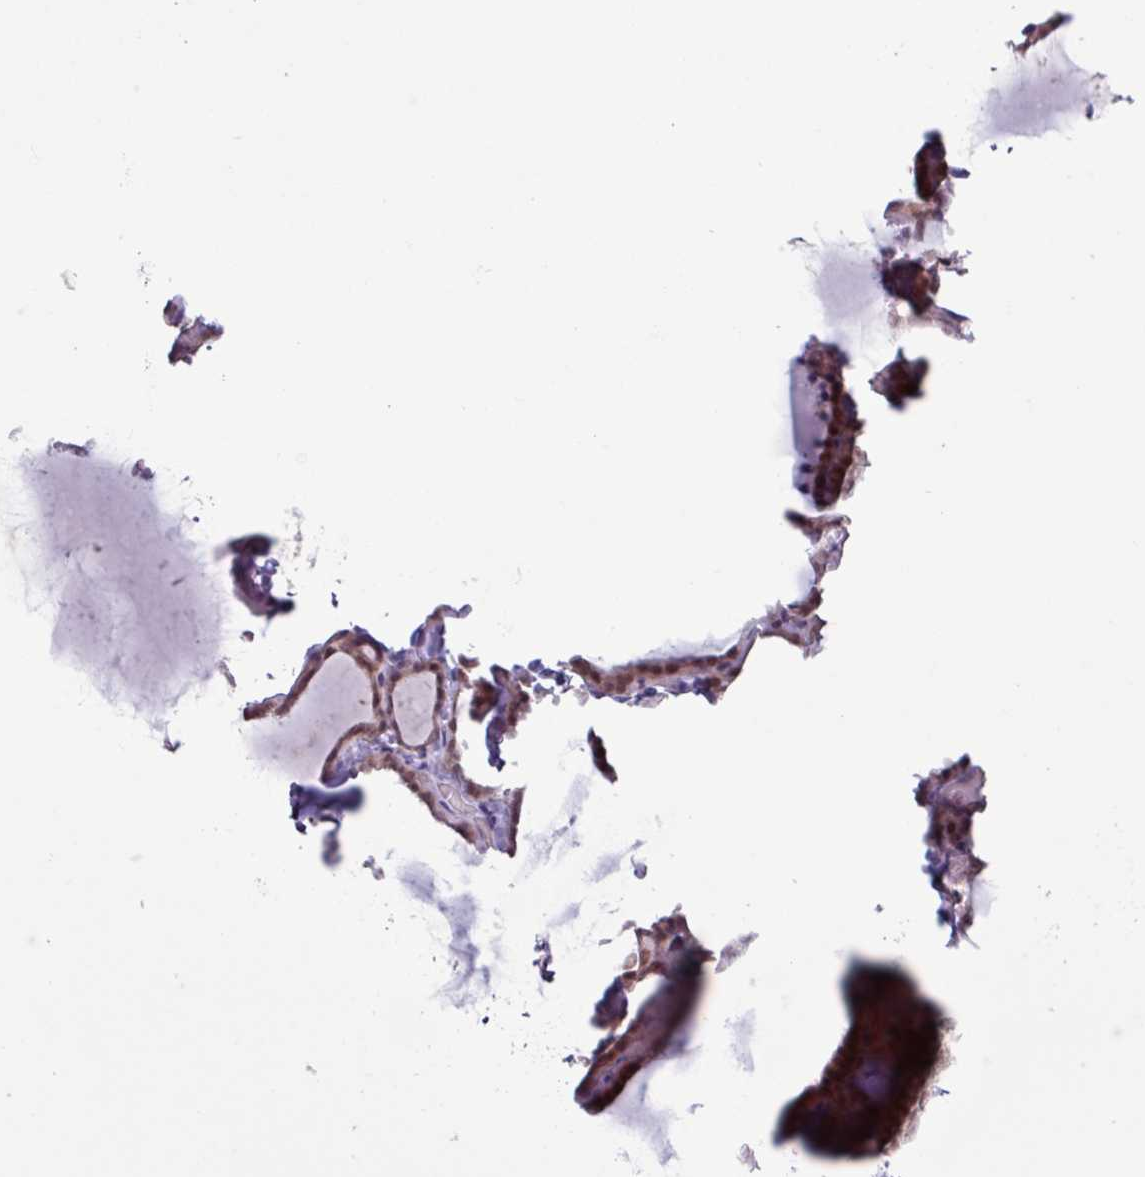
{"staining": {"intensity": "moderate", "quantity": ">75%", "location": "nuclear"}, "tissue": "thyroid gland", "cell_type": "Glandular cells", "image_type": "normal", "snomed": [{"axis": "morphology", "description": "Normal tissue, NOS"}, {"axis": "topography", "description": "Thyroid gland"}], "caption": "Immunohistochemical staining of benign thyroid gland exhibits moderate nuclear protein positivity in about >75% of glandular cells.", "gene": "NOTCH2", "patient": {"sex": "female", "age": 22}}